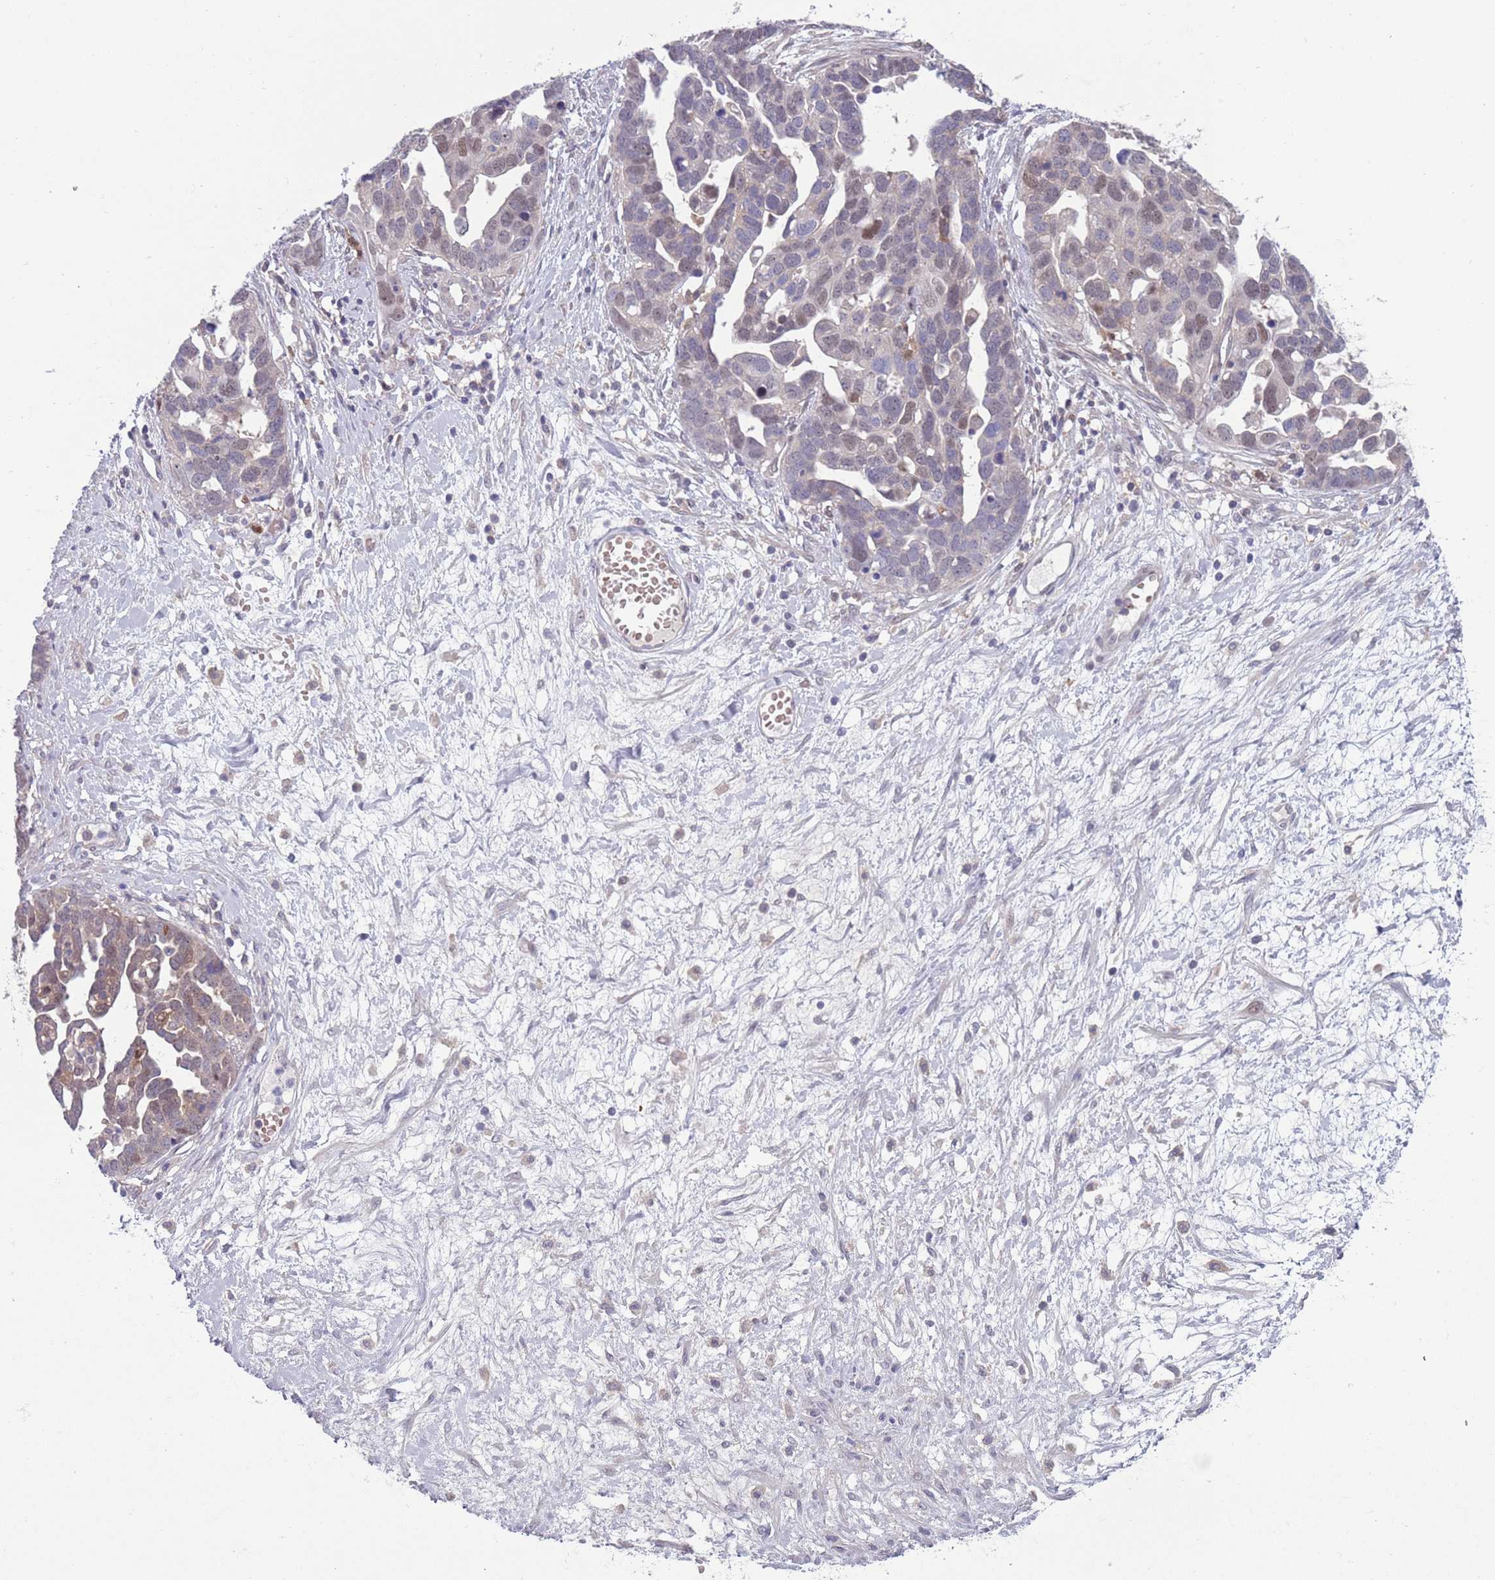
{"staining": {"intensity": "weak", "quantity": "<25%", "location": "nuclear"}, "tissue": "ovarian cancer", "cell_type": "Tumor cells", "image_type": "cancer", "snomed": [{"axis": "morphology", "description": "Cystadenocarcinoma, serous, NOS"}, {"axis": "topography", "description": "Ovary"}], "caption": "High power microscopy micrograph of an immunohistochemistry micrograph of ovarian cancer (serous cystadenocarcinoma), revealing no significant staining in tumor cells.", "gene": "CLNS1A", "patient": {"sex": "female", "age": 54}}